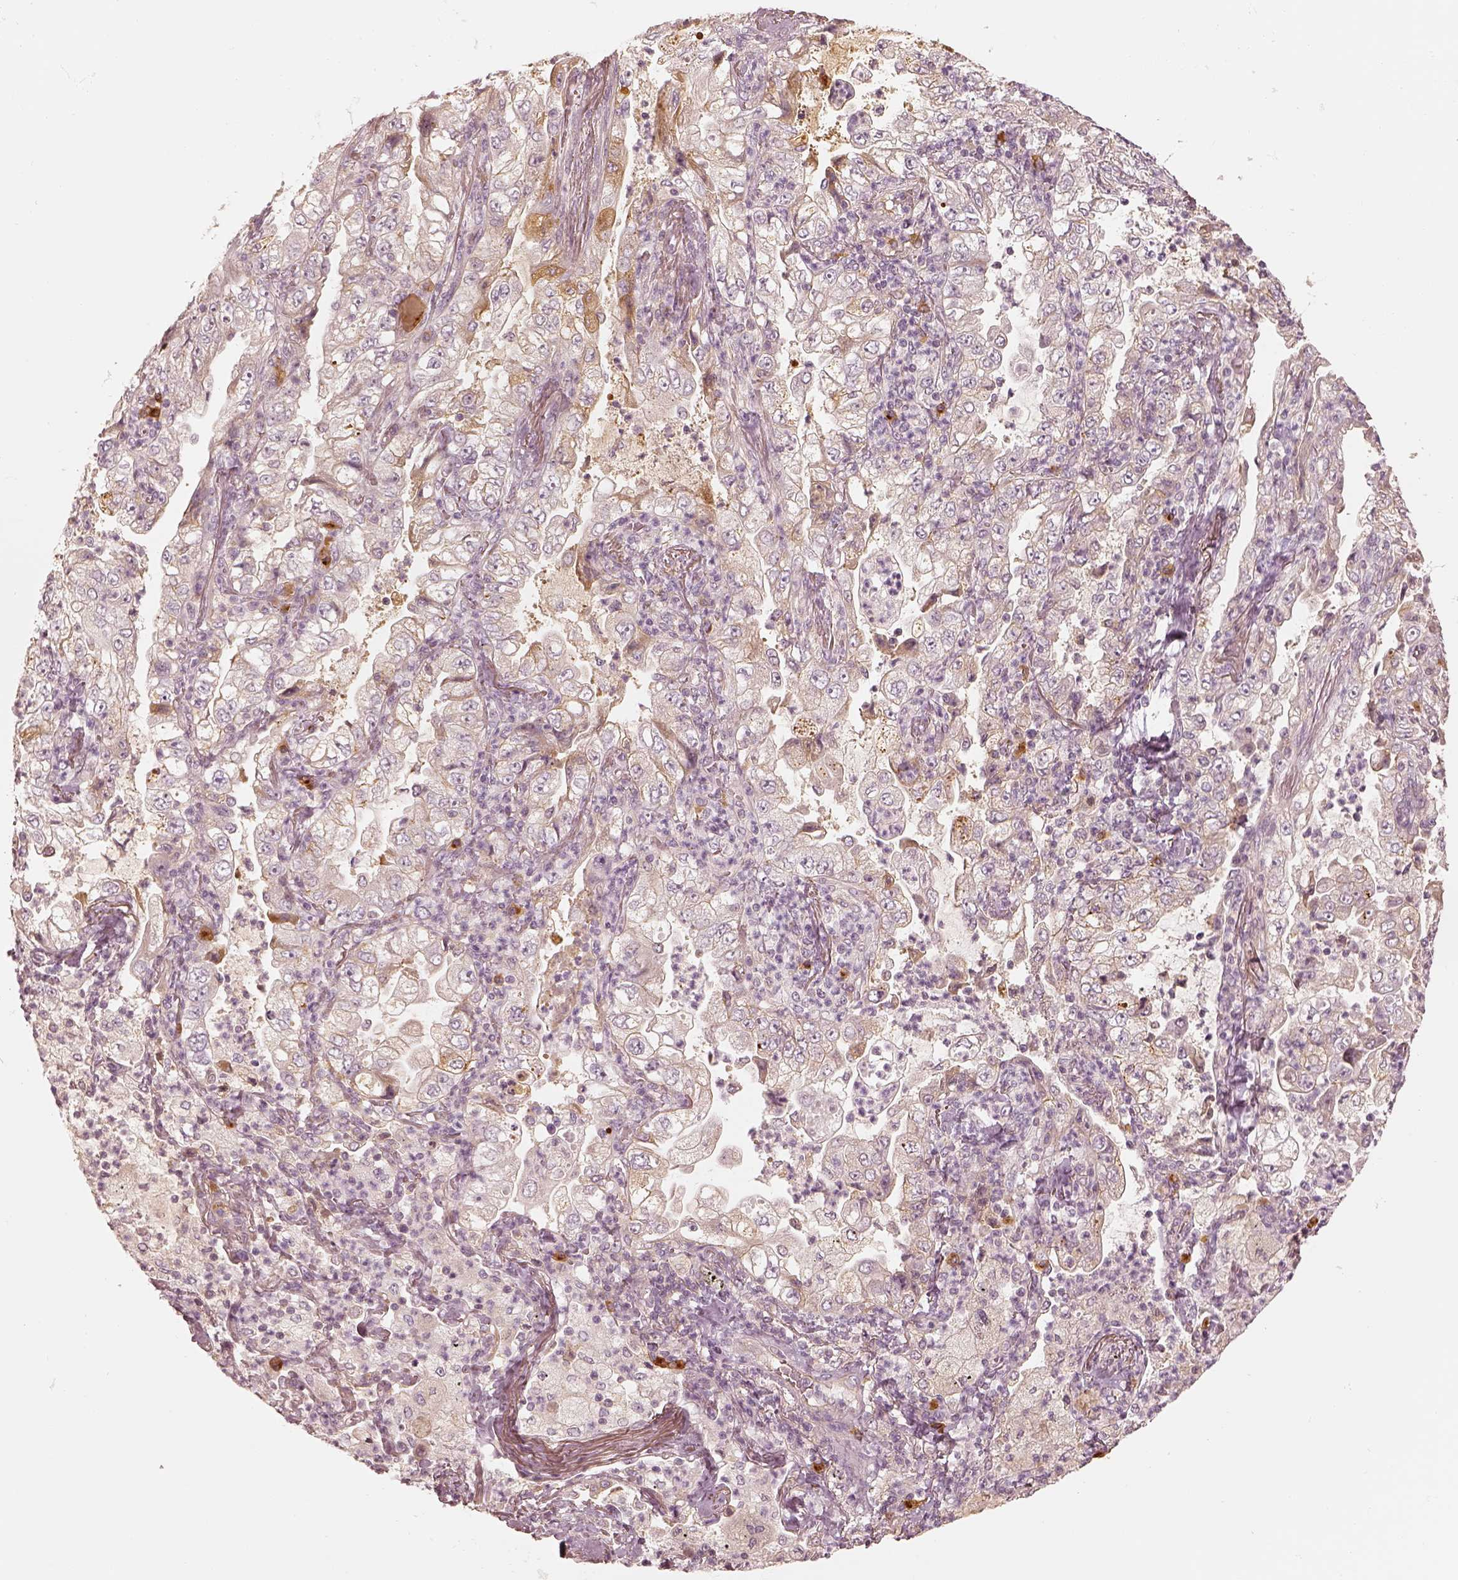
{"staining": {"intensity": "negative", "quantity": "none", "location": "none"}, "tissue": "lung cancer", "cell_type": "Tumor cells", "image_type": "cancer", "snomed": [{"axis": "morphology", "description": "Adenocarcinoma, NOS"}, {"axis": "topography", "description": "Lung"}], "caption": "Tumor cells show no significant positivity in lung adenocarcinoma.", "gene": "GORASP2", "patient": {"sex": "female", "age": 73}}